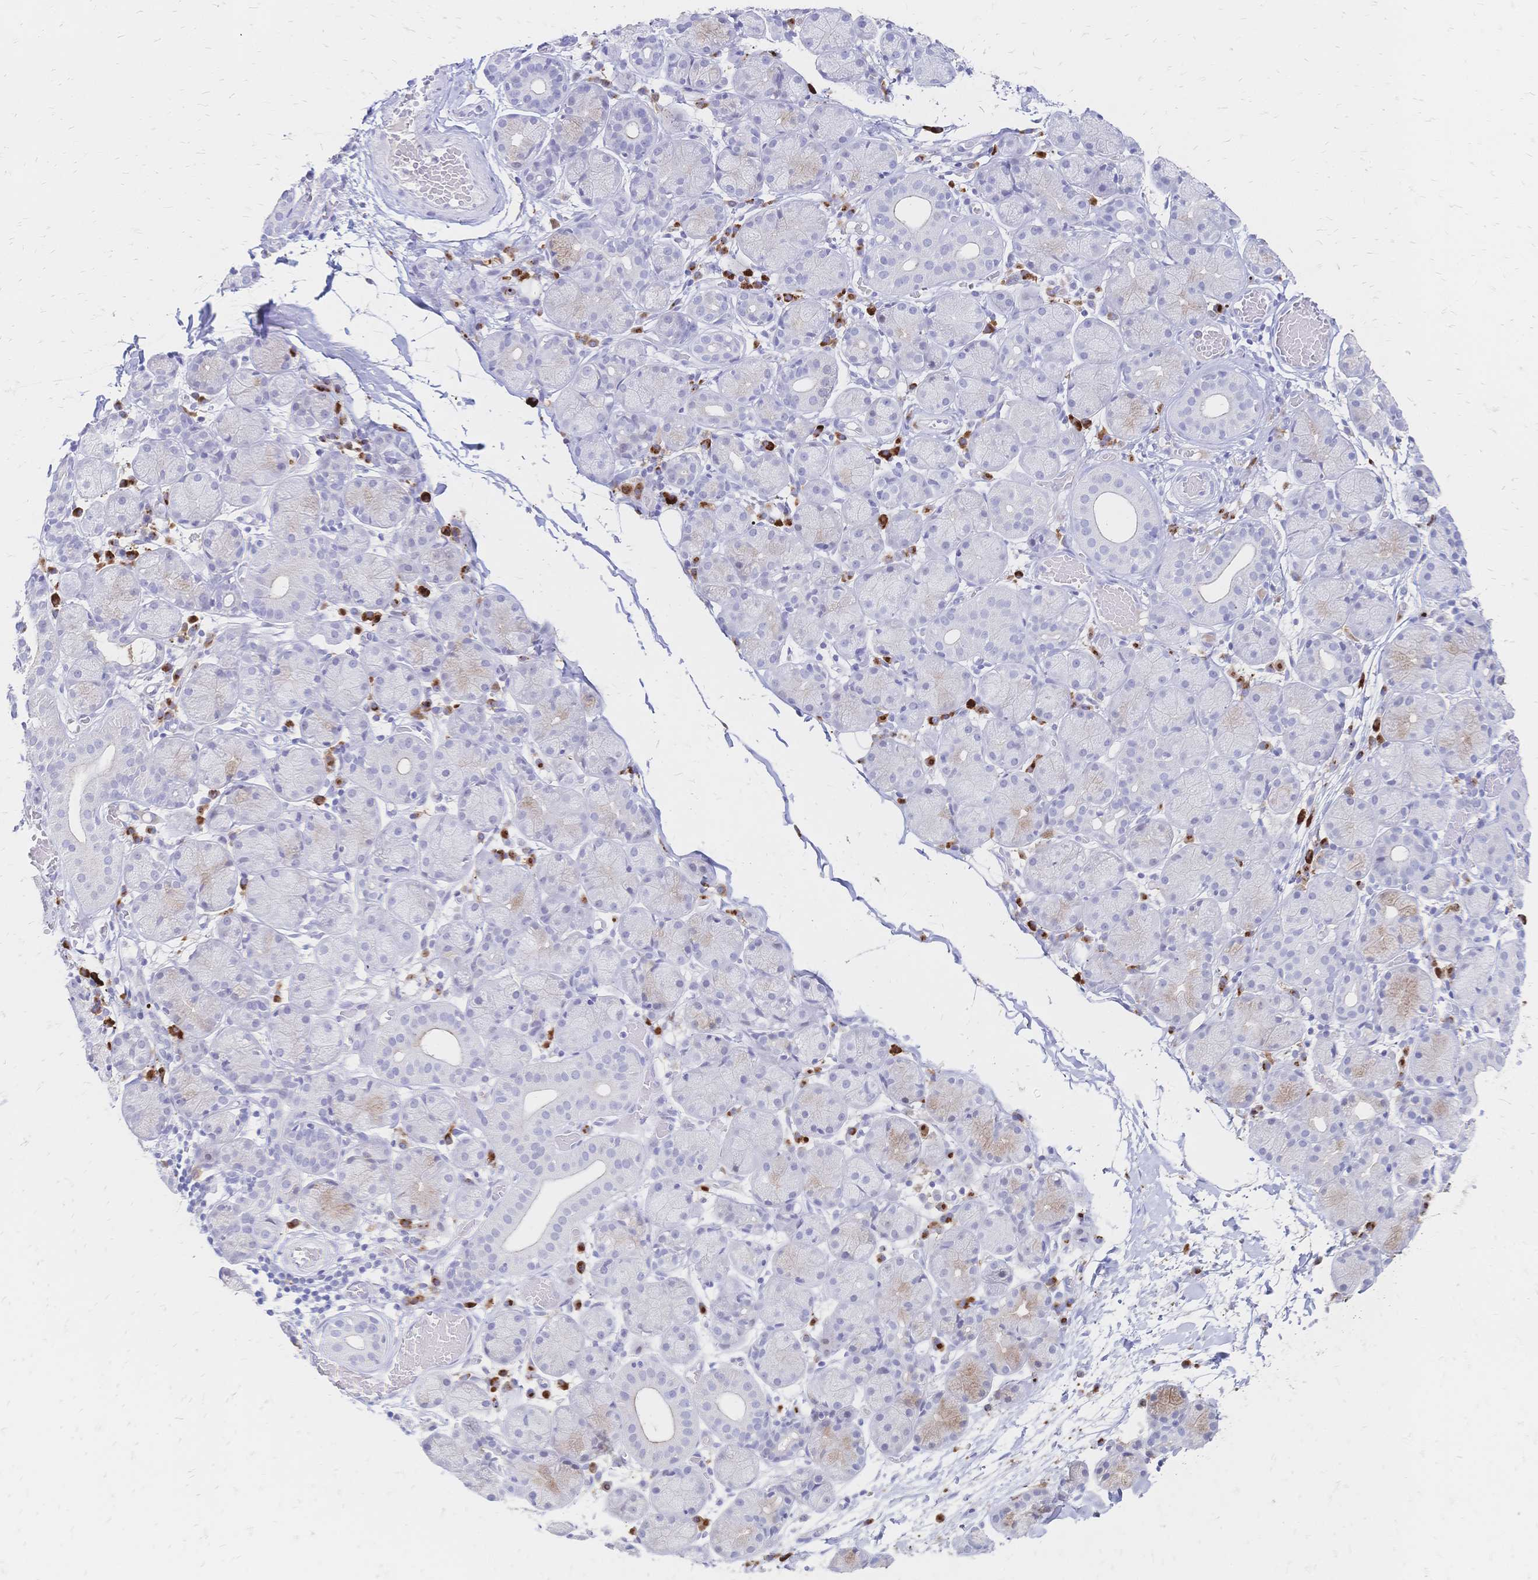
{"staining": {"intensity": "weak", "quantity": "<25%", "location": "cytoplasmic/membranous"}, "tissue": "salivary gland", "cell_type": "Glandular cells", "image_type": "normal", "snomed": [{"axis": "morphology", "description": "Normal tissue, NOS"}, {"axis": "topography", "description": "Salivary gland"}], "caption": "DAB immunohistochemical staining of benign salivary gland displays no significant positivity in glandular cells.", "gene": "PSORS1C2", "patient": {"sex": "female", "age": 24}}